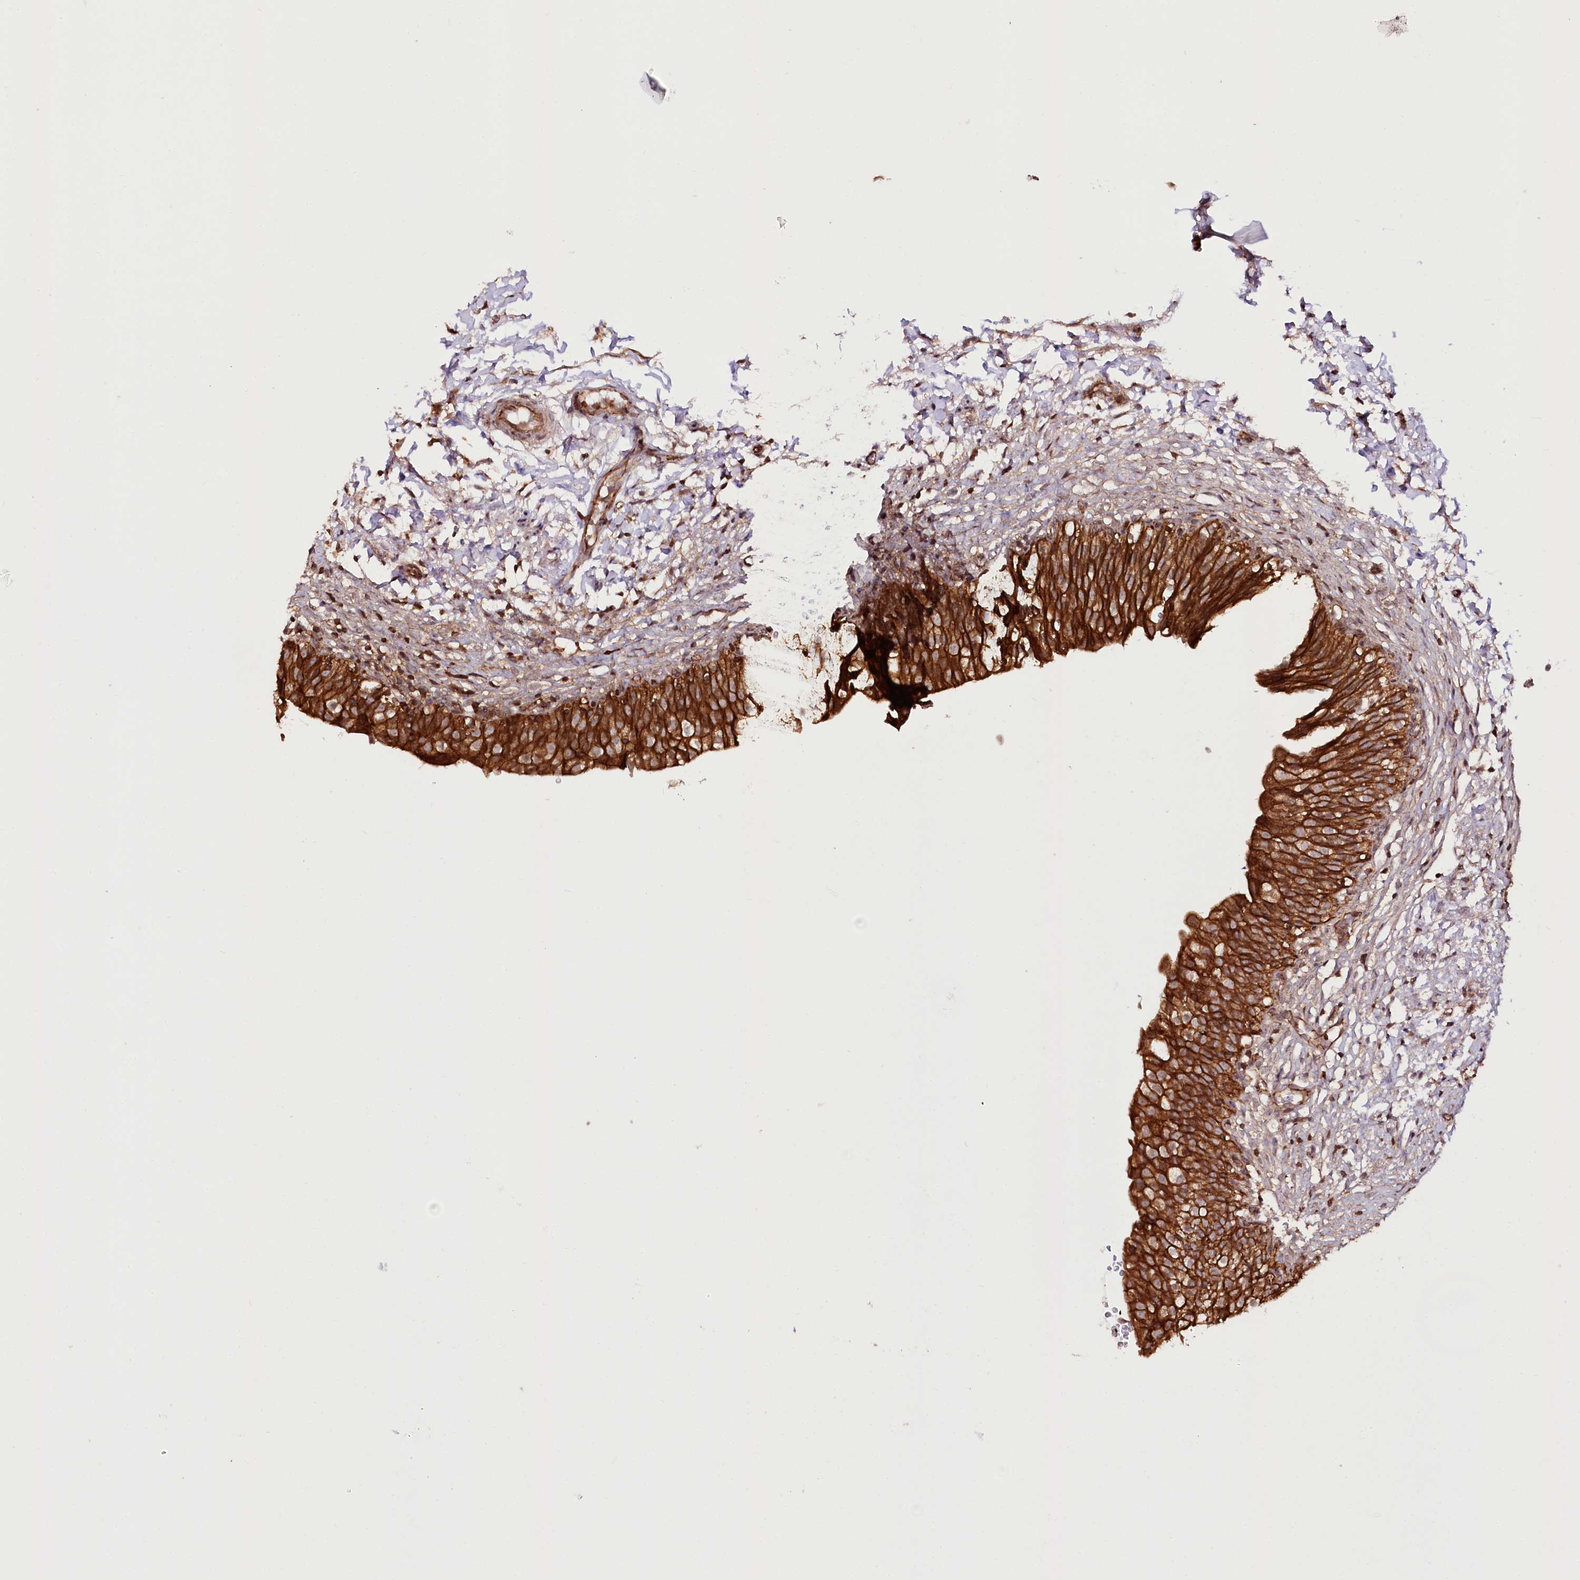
{"staining": {"intensity": "strong", "quantity": ">75%", "location": "cytoplasmic/membranous"}, "tissue": "urinary bladder", "cell_type": "Urothelial cells", "image_type": "normal", "snomed": [{"axis": "morphology", "description": "Normal tissue, NOS"}, {"axis": "topography", "description": "Urinary bladder"}], "caption": "The histopathology image exhibits immunohistochemical staining of benign urinary bladder. There is strong cytoplasmic/membranous staining is present in approximately >75% of urothelial cells. Nuclei are stained in blue.", "gene": "DHX29", "patient": {"sex": "male", "age": 55}}